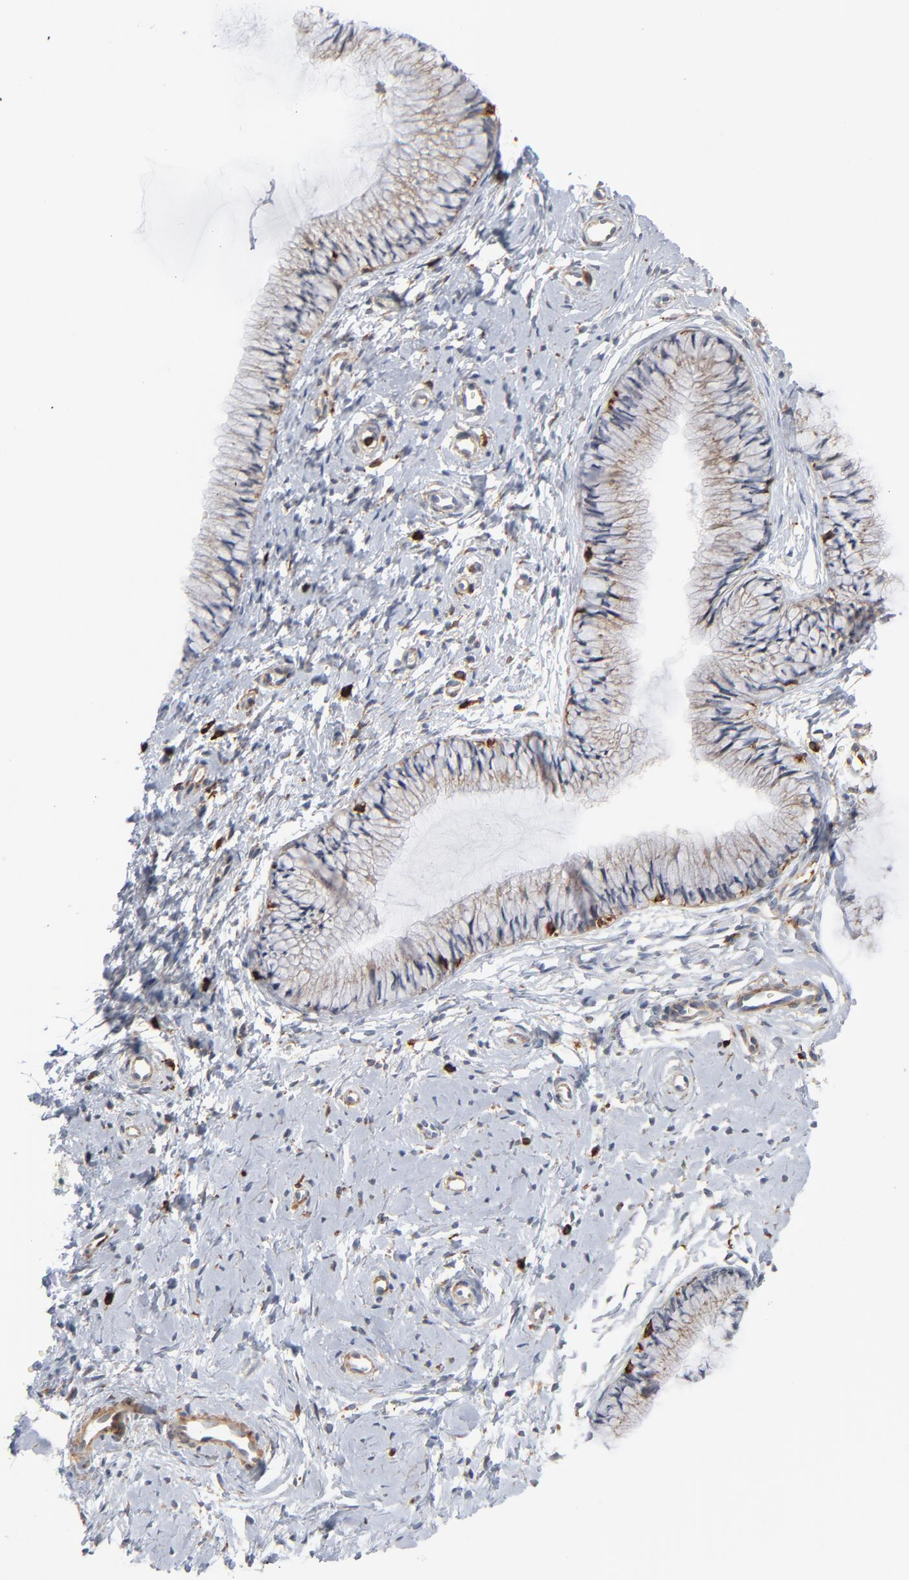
{"staining": {"intensity": "weak", "quantity": ">75%", "location": "cytoplasmic/membranous"}, "tissue": "cervix", "cell_type": "Glandular cells", "image_type": "normal", "snomed": [{"axis": "morphology", "description": "Normal tissue, NOS"}, {"axis": "topography", "description": "Cervix"}], "caption": "Cervix stained for a protein exhibits weak cytoplasmic/membranous positivity in glandular cells. Using DAB (brown) and hematoxylin (blue) stains, captured at high magnification using brightfield microscopy.", "gene": "SH3KBP1", "patient": {"sex": "female", "age": 46}}